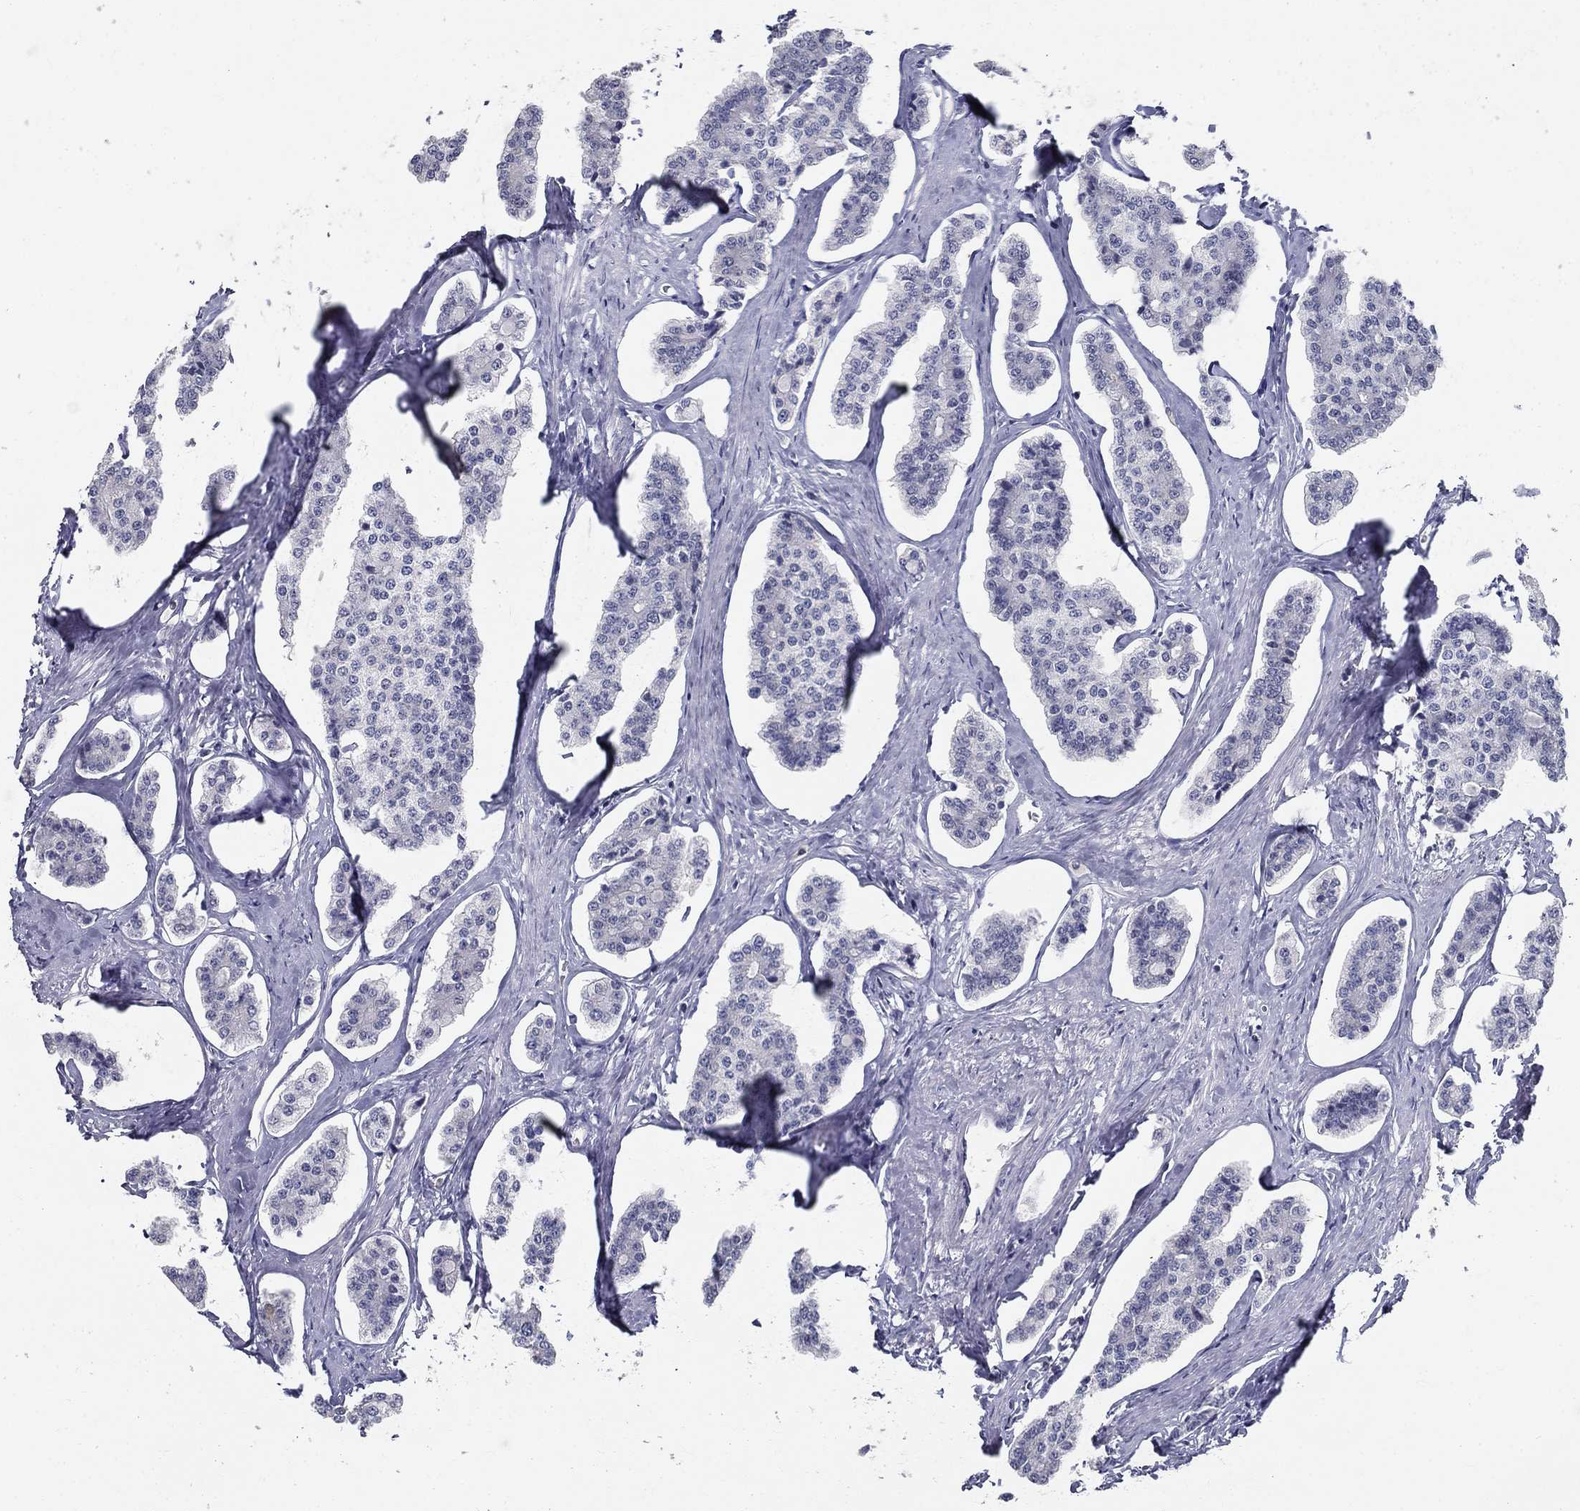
{"staining": {"intensity": "negative", "quantity": "none", "location": "none"}, "tissue": "carcinoid", "cell_type": "Tumor cells", "image_type": "cancer", "snomed": [{"axis": "morphology", "description": "Carcinoid, malignant, NOS"}, {"axis": "topography", "description": "Small intestine"}], "caption": "Immunohistochemical staining of human carcinoid exhibits no significant positivity in tumor cells.", "gene": "GUCA1A", "patient": {"sex": "female", "age": 65}}